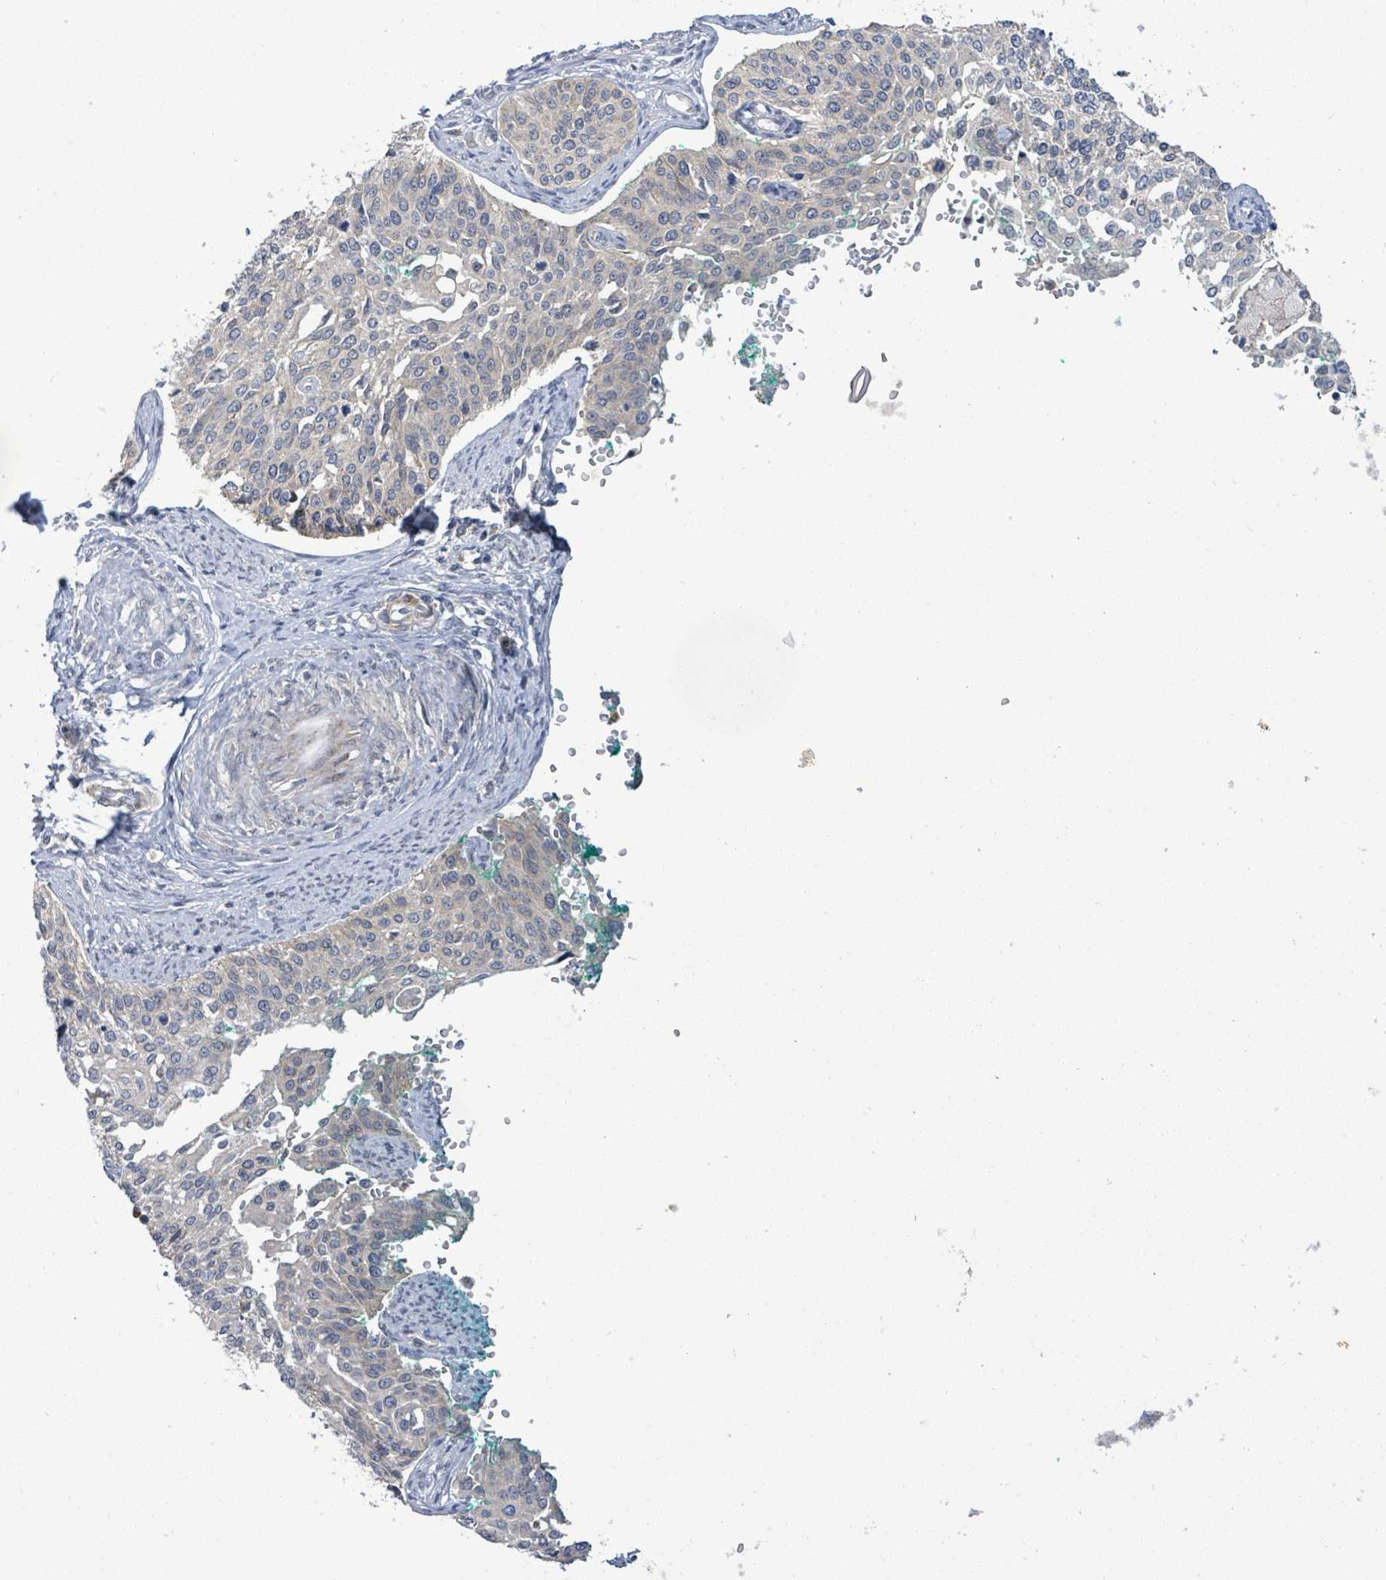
{"staining": {"intensity": "negative", "quantity": "none", "location": "none"}, "tissue": "cervical cancer", "cell_type": "Tumor cells", "image_type": "cancer", "snomed": [{"axis": "morphology", "description": "Squamous cell carcinoma, NOS"}, {"axis": "topography", "description": "Cervix"}], "caption": "Squamous cell carcinoma (cervical) was stained to show a protein in brown. There is no significant staining in tumor cells.", "gene": "SLIT3", "patient": {"sex": "female", "age": 44}}